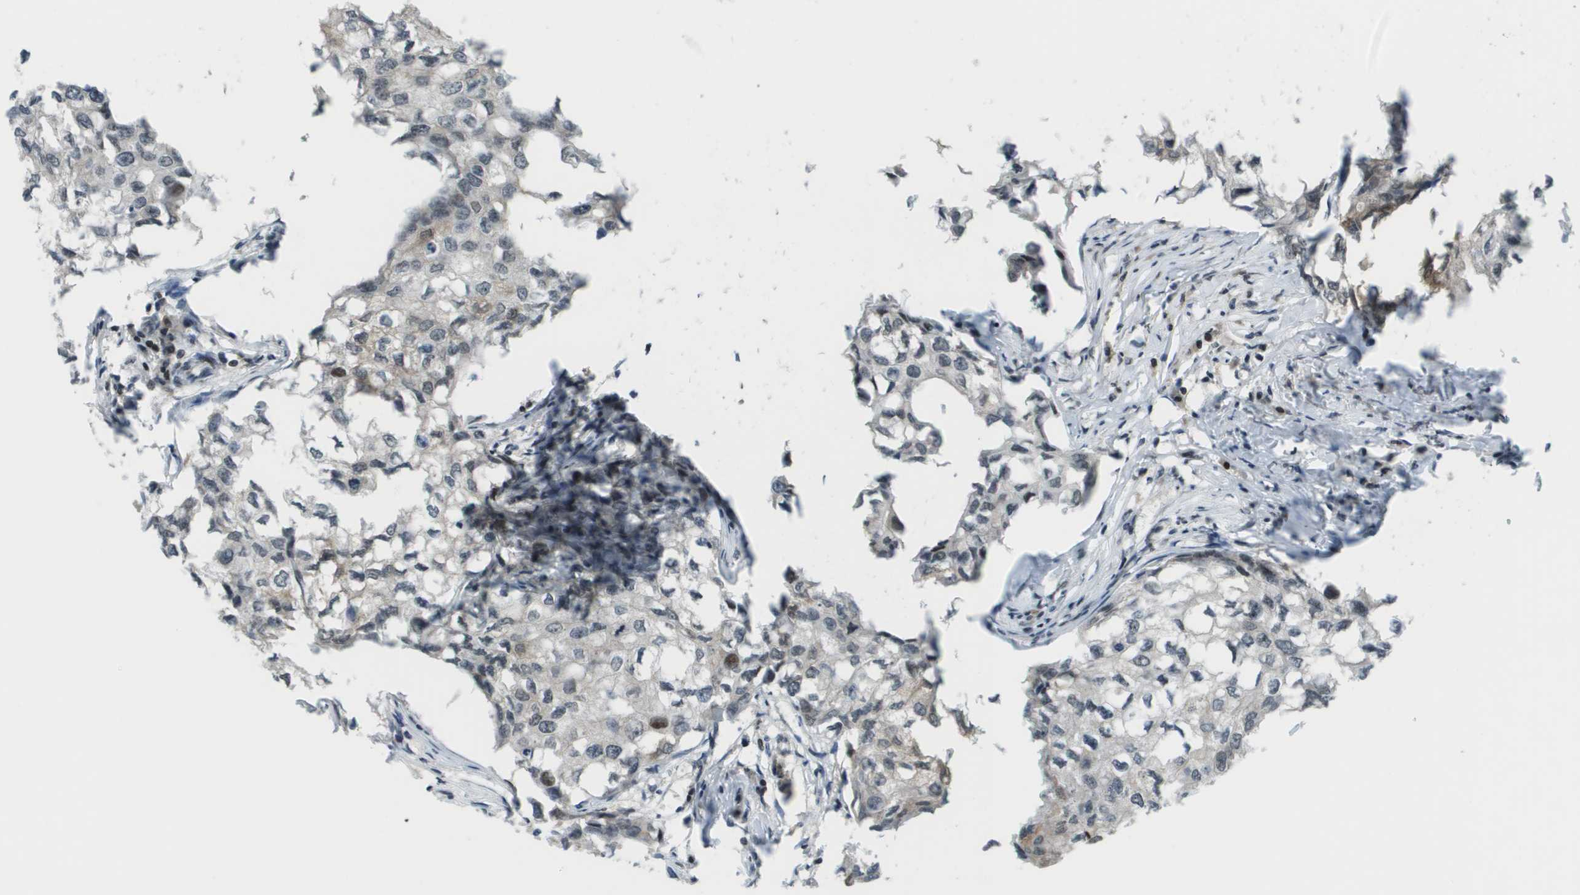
{"staining": {"intensity": "moderate", "quantity": "<25%", "location": "nuclear"}, "tissue": "breast cancer", "cell_type": "Tumor cells", "image_type": "cancer", "snomed": [{"axis": "morphology", "description": "Duct carcinoma"}, {"axis": "topography", "description": "Breast"}], "caption": "IHC histopathology image of neoplastic tissue: breast cancer (invasive ductal carcinoma) stained using IHC exhibits low levels of moderate protein expression localized specifically in the nuclear of tumor cells, appearing as a nuclear brown color.", "gene": "IRF7", "patient": {"sex": "female", "age": 27}}